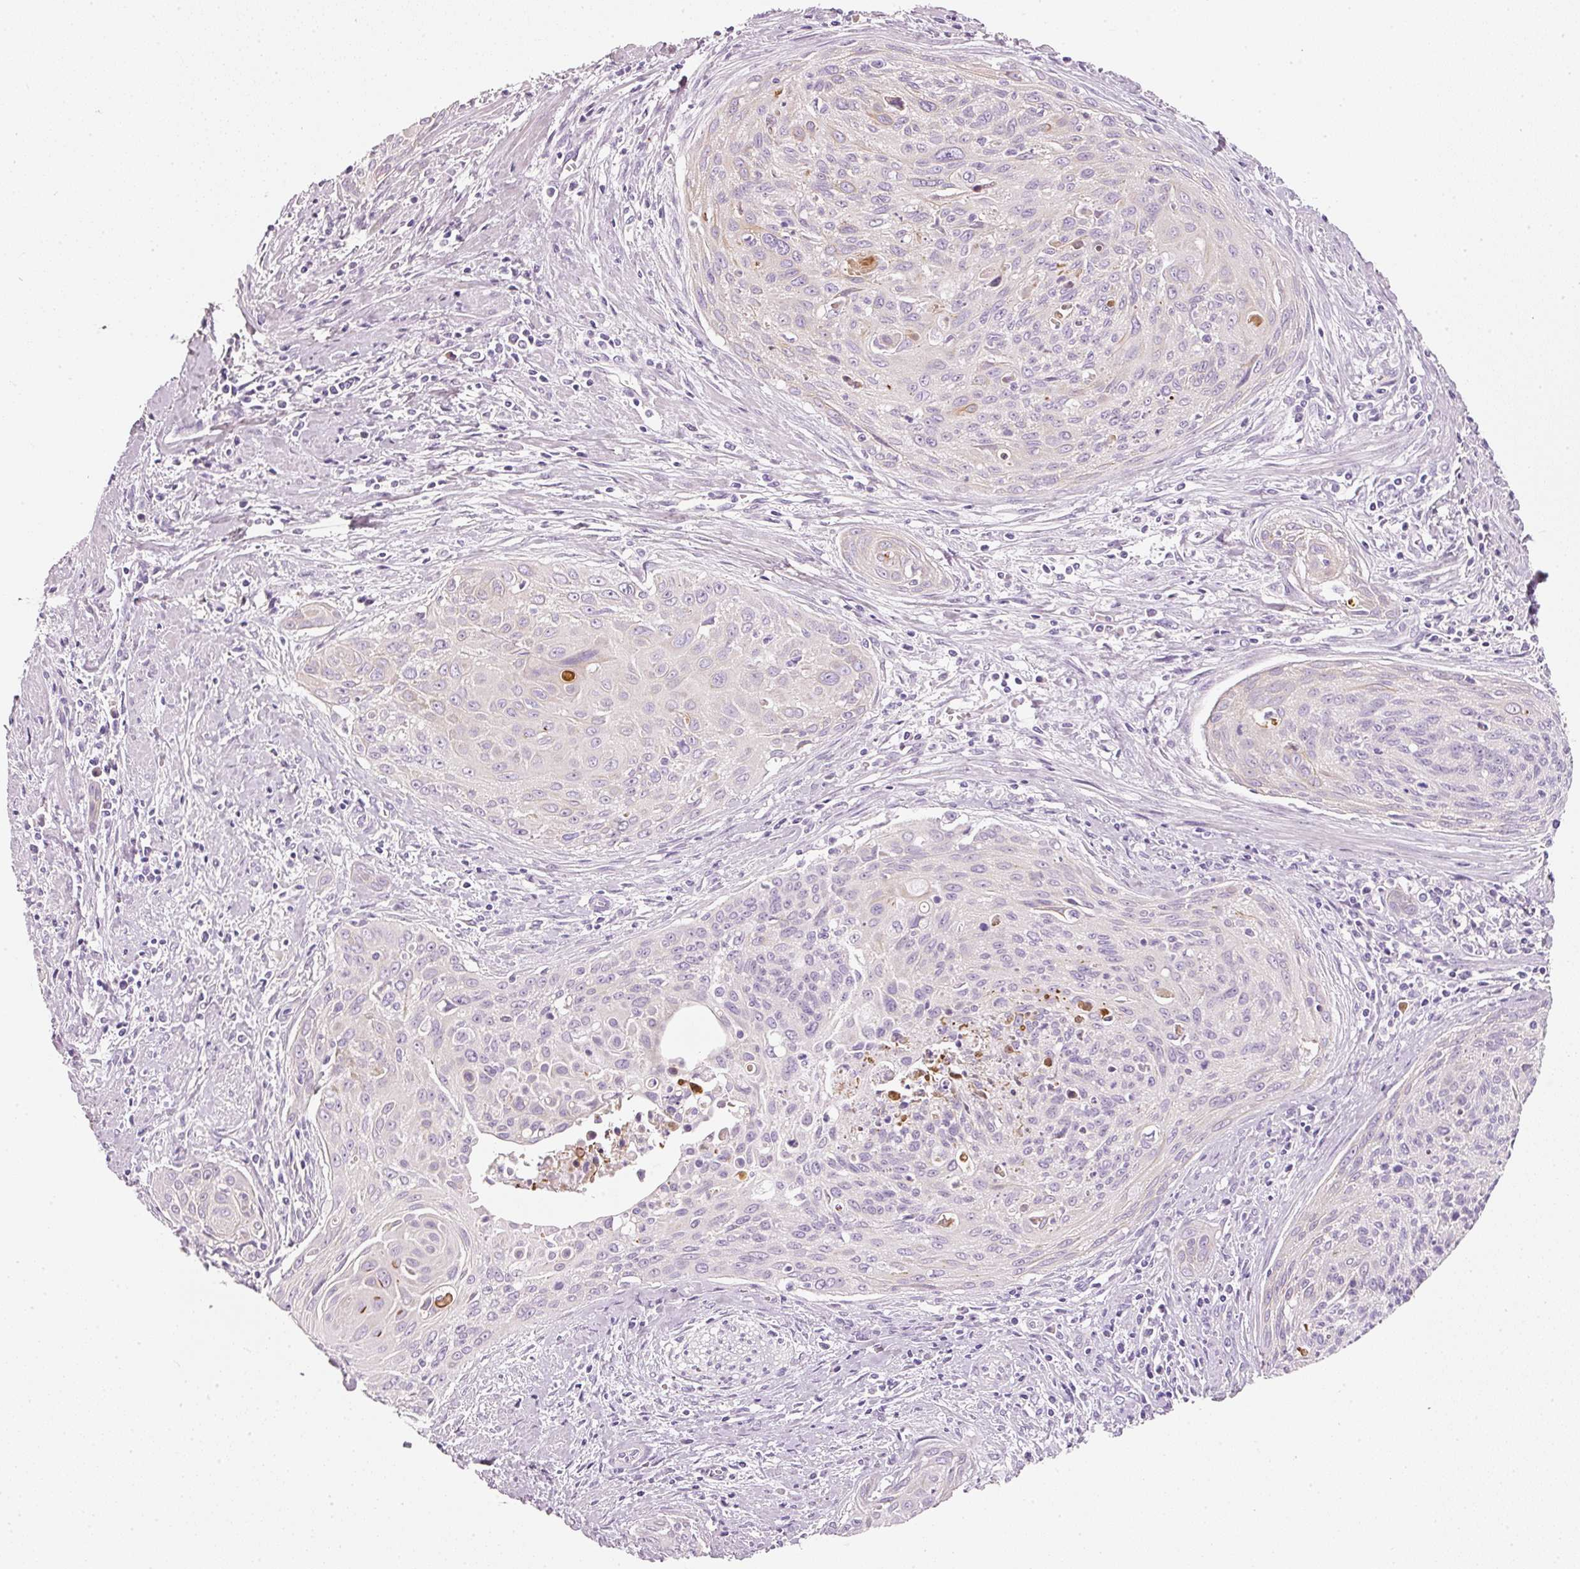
{"staining": {"intensity": "negative", "quantity": "none", "location": "none"}, "tissue": "cervical cancer", "cell_type": "Tumor cells", "image_type": "cancer", "snomed": [{"axis": "morphology", "description": "Squamous cell carcinoma, NOS"}, {"axis": "topography", "description": "Cervix"}], "caption": "The micrograph reveals no staining of tumor cells in cervical cancer (squamous cell carcinoma). (Brightfield microscopy of DAB (3,3'-diaminobenzidine) immunohistochemistry (IHC) at high magnification).", "gene": "PDXDC1", "patient": {"sex": "female", "age": 55}}